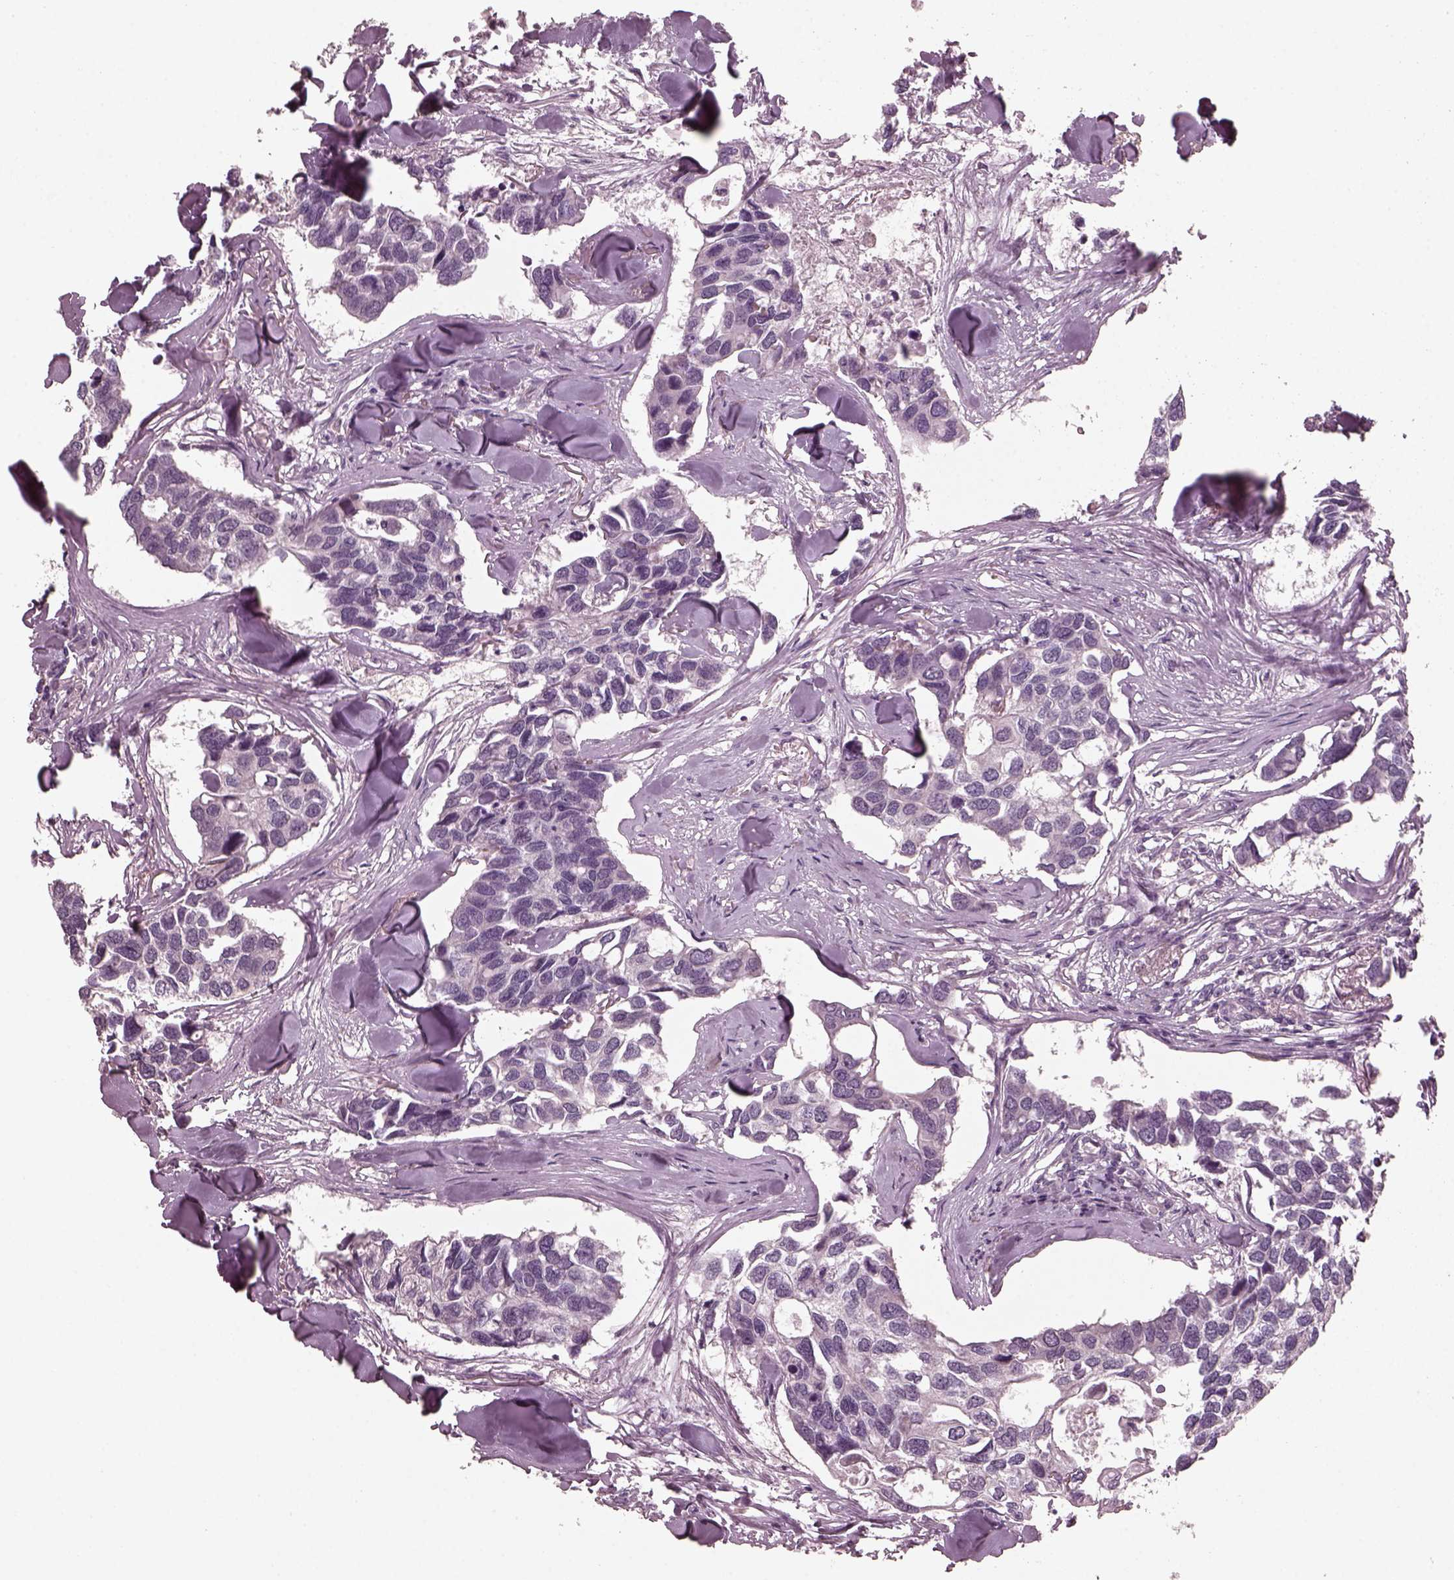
{"staining": {"intensity": "negative", "quantity": "none", "location": "none"}, "tissue": "breast cancer", "cell_type": "Tumor cells", "image_type": "cancer", "snomed": [{"axis": "morphology", "description": "Duct carcinoma"}, {"axis": "topography", "description": "Breast"}], "caption": "The image exhibits no significant positivity in tumor cells of infiltrating ductal carcinoma (breast).", "gene": "RCVRN", "patient": {"sex": "female", "age": 83}}